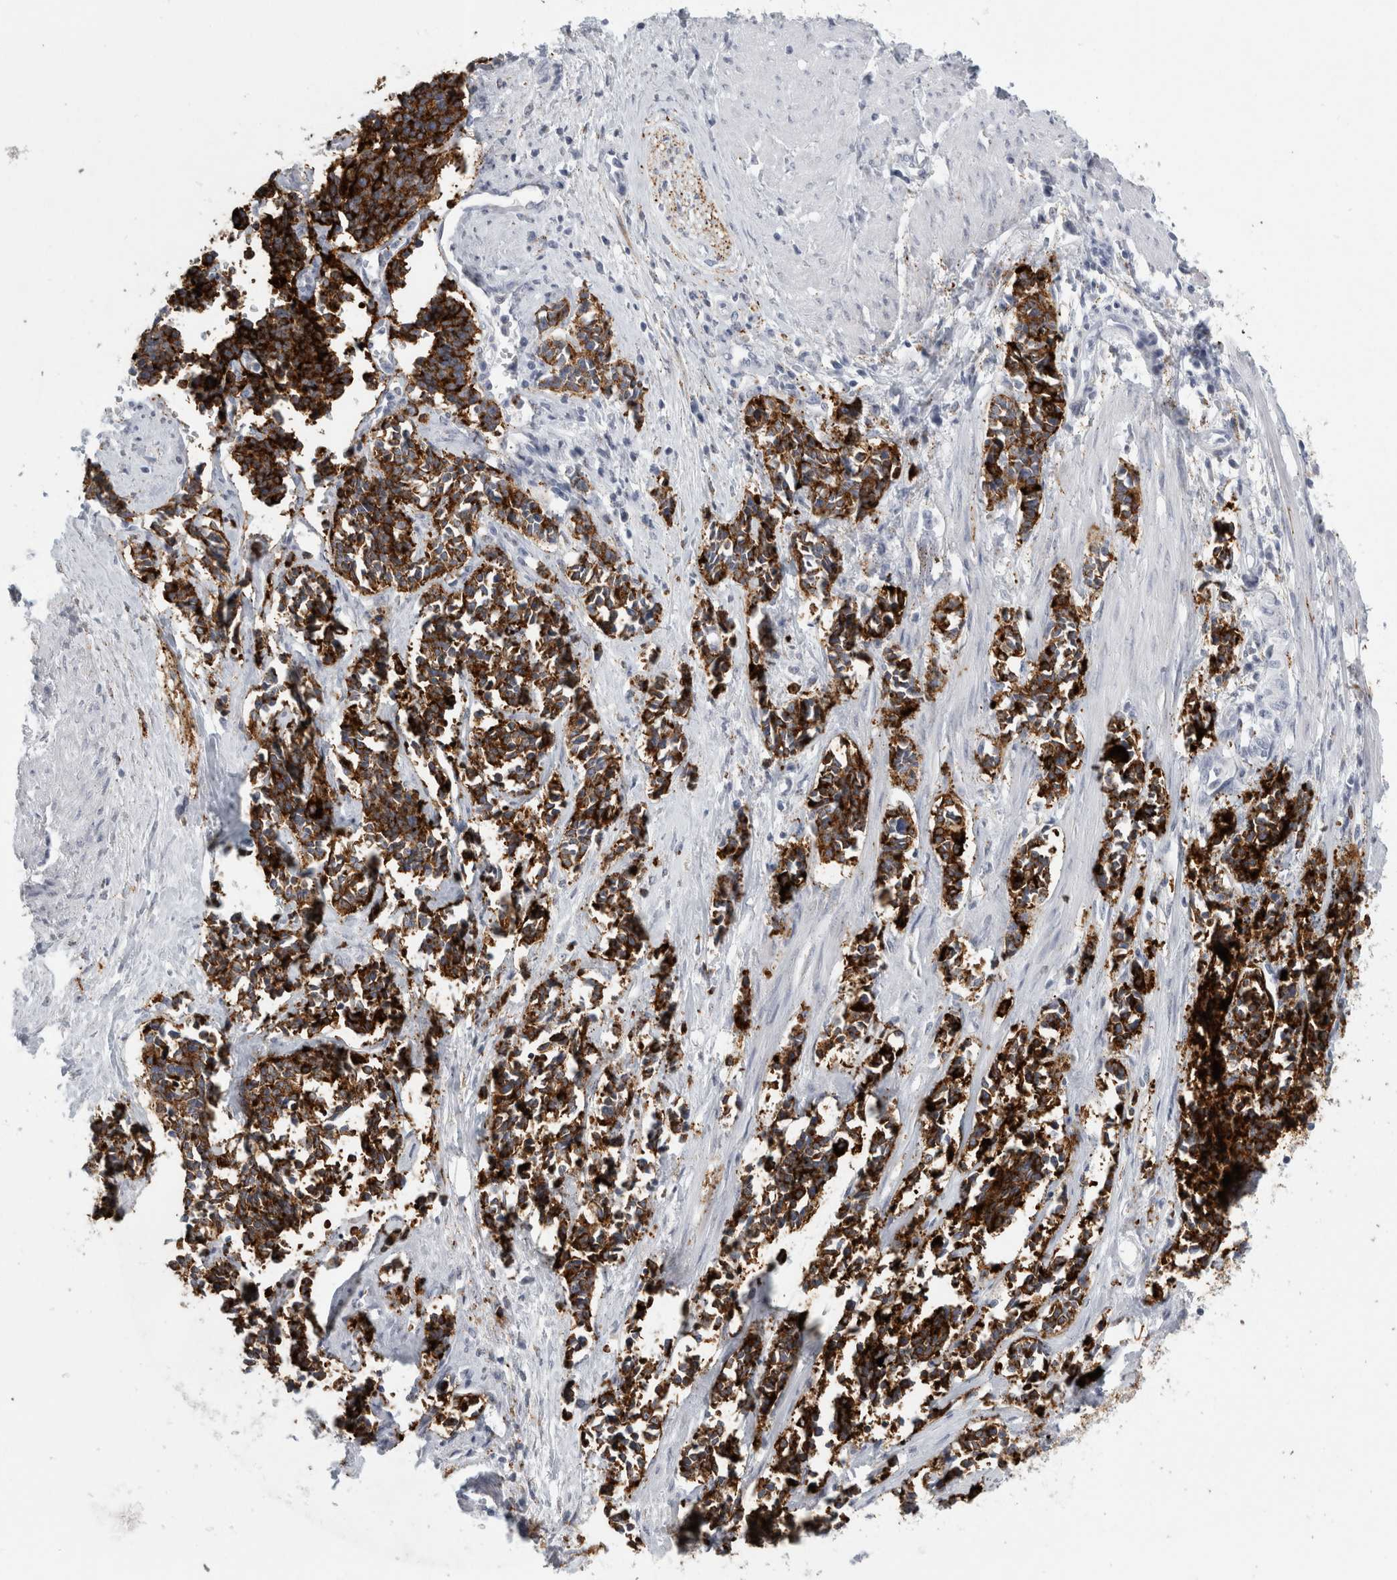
{"staining": {"intensity": "strong", "quantity": ">75%", "location": "cytoplasmic/membranous"}, "tissue": "cervical cancer", "cell_type": "Tumor cells", "image_type": "cancer", "snomed": [{"axis": "morphology", "description": "Squamous cell carcinoma, NOS"}, {"axis": "topography", "description": "Cervix"}], "caption": "IHC of human cervical cancer displays high levels of strong cytoplasmic/membranous expression in approximately >75% of tumor cells.", "gene": "CPE", "patient": {"sex": "female", "age": 35}}